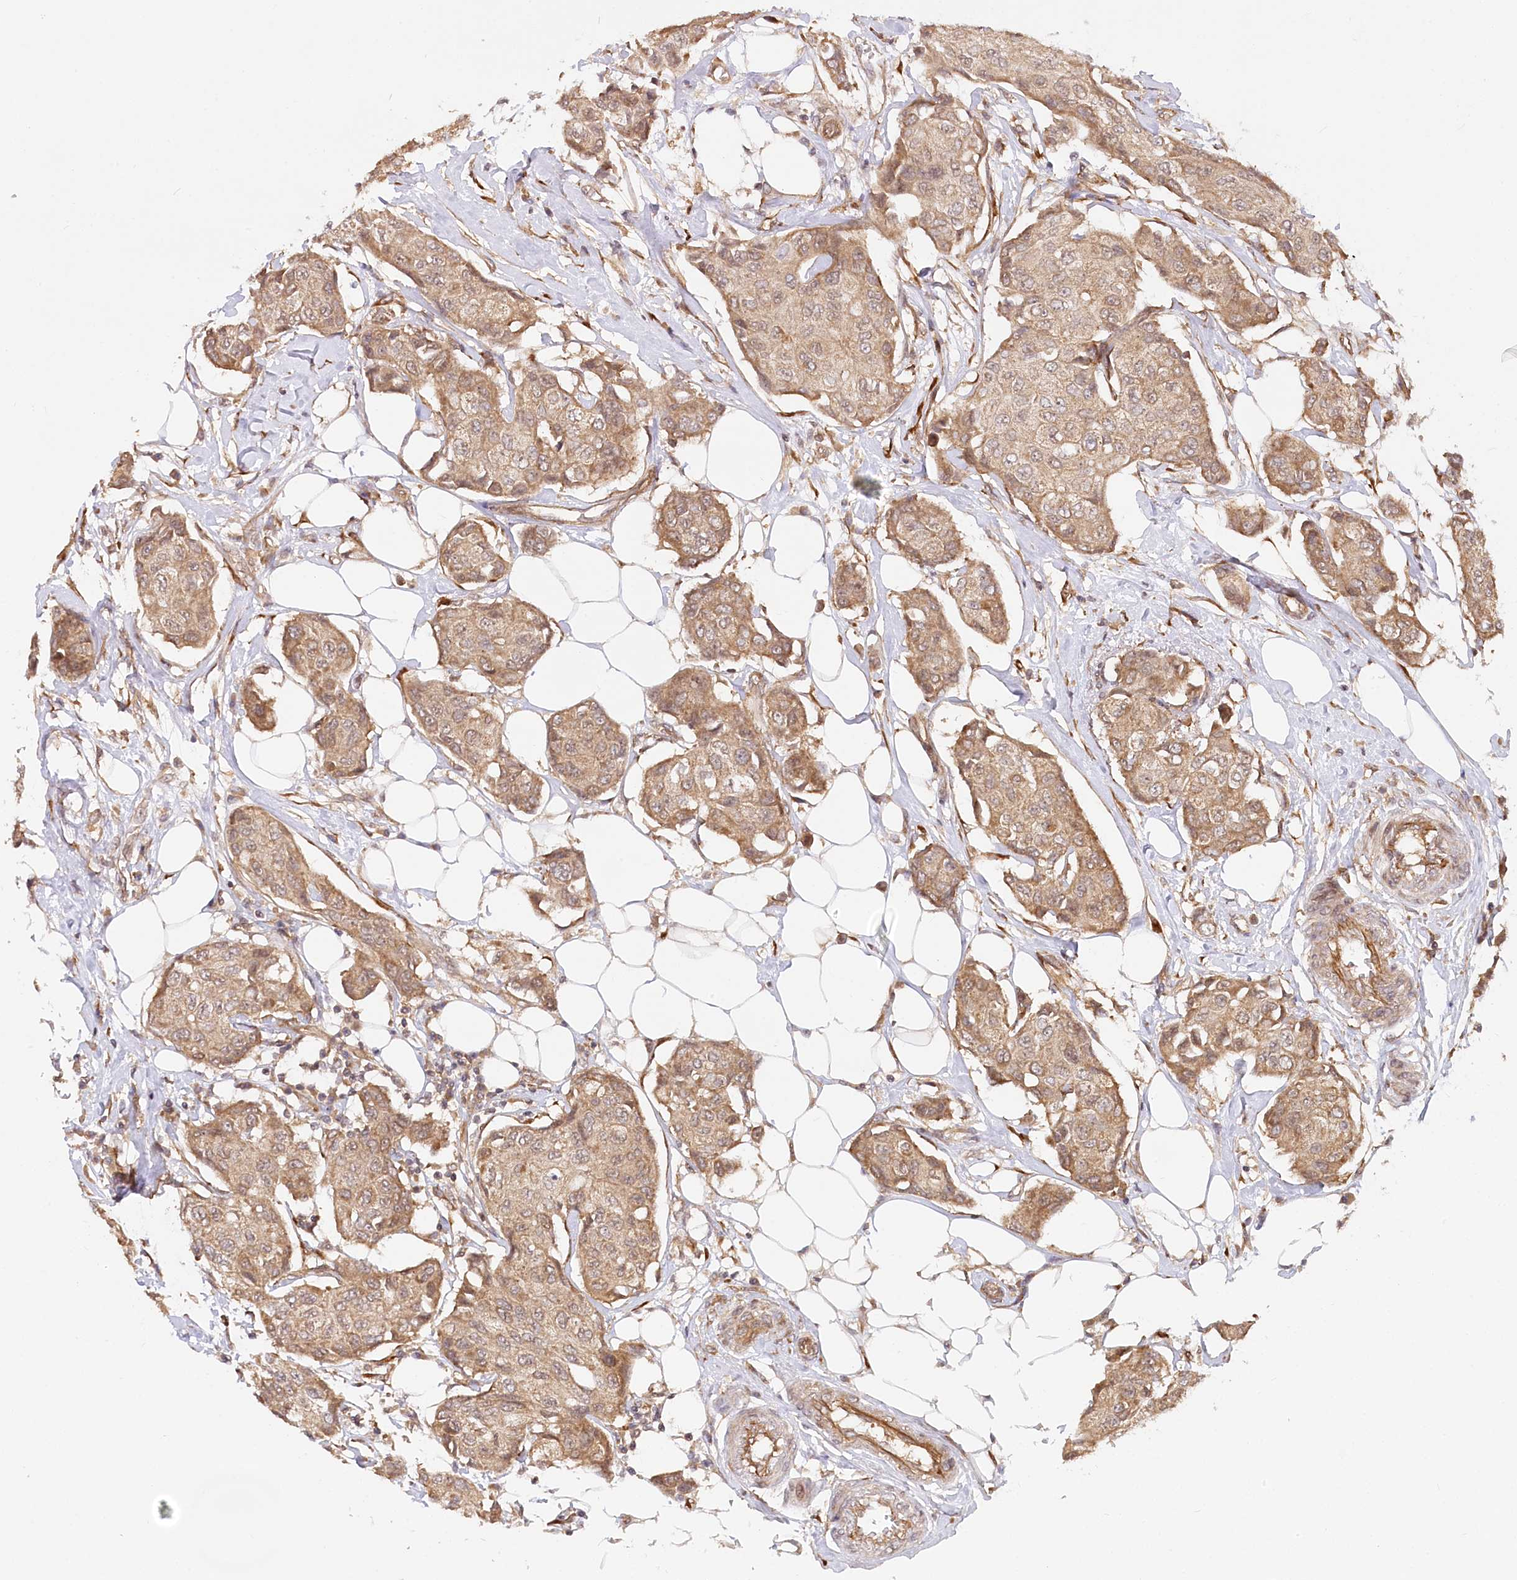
{"staining": {"intensity": "moderate", "quantity": ">75%", "location": "cytoplasmic/membranous"}, "tissue": "breast cancer", "cell_type": "Tumor cells", "image_type": "cancer", "snomed": [{"axis": "morphology", "description": "Duct carcinoma"}, {"axis": "topography", "description": "Breast"}], "caption": "Immunohistochemistry (IHC) (DAB (3,3'-diaminobenzidine)) staining of invasive ductal carcinoma (breast) displays moderate cytoplasmic/membranous protein expression in approximately >75% of tumor cells.", "gene": "CEP70", "patient": {"sex": "female", "age": 80}}